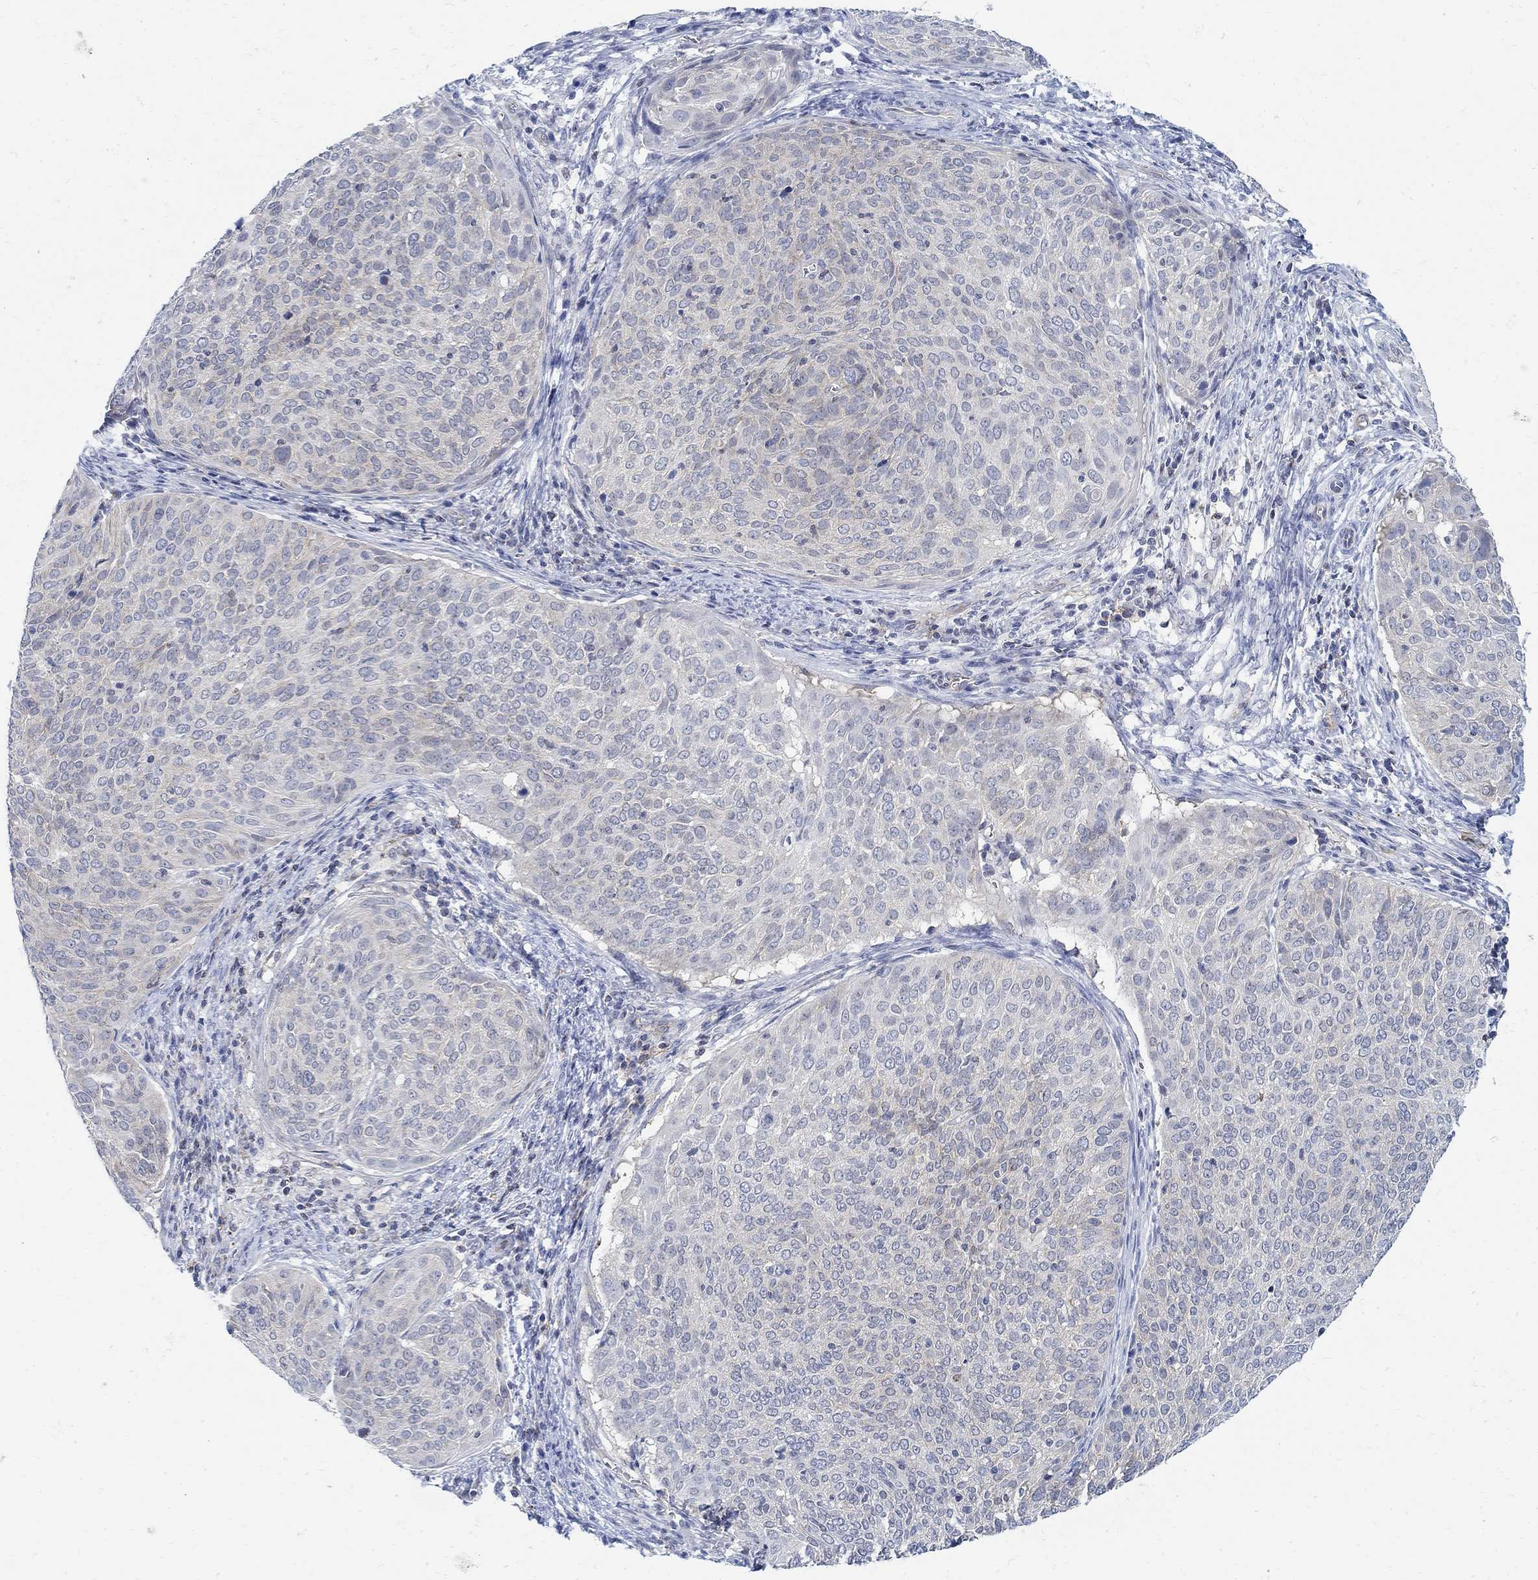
{"staining": {"intensity": "negative", "quantity": "none", "location": "none"}, "tissue": "cervical cancer", "cell_type": "Tumor cells", "image_type": "cancer", "snomed": [{"axis": "morphology", "description": "Squamous cell carcinoma, NOS"}, {"axis": "topography", "description": "Cervix"}], "caption": "The photomicrograph exhibits no significant expression in tumor cells of cervical squamous cell carcinoma.", "gene": "PHF21B", "patient": {"sex": "female", "age": 39}}